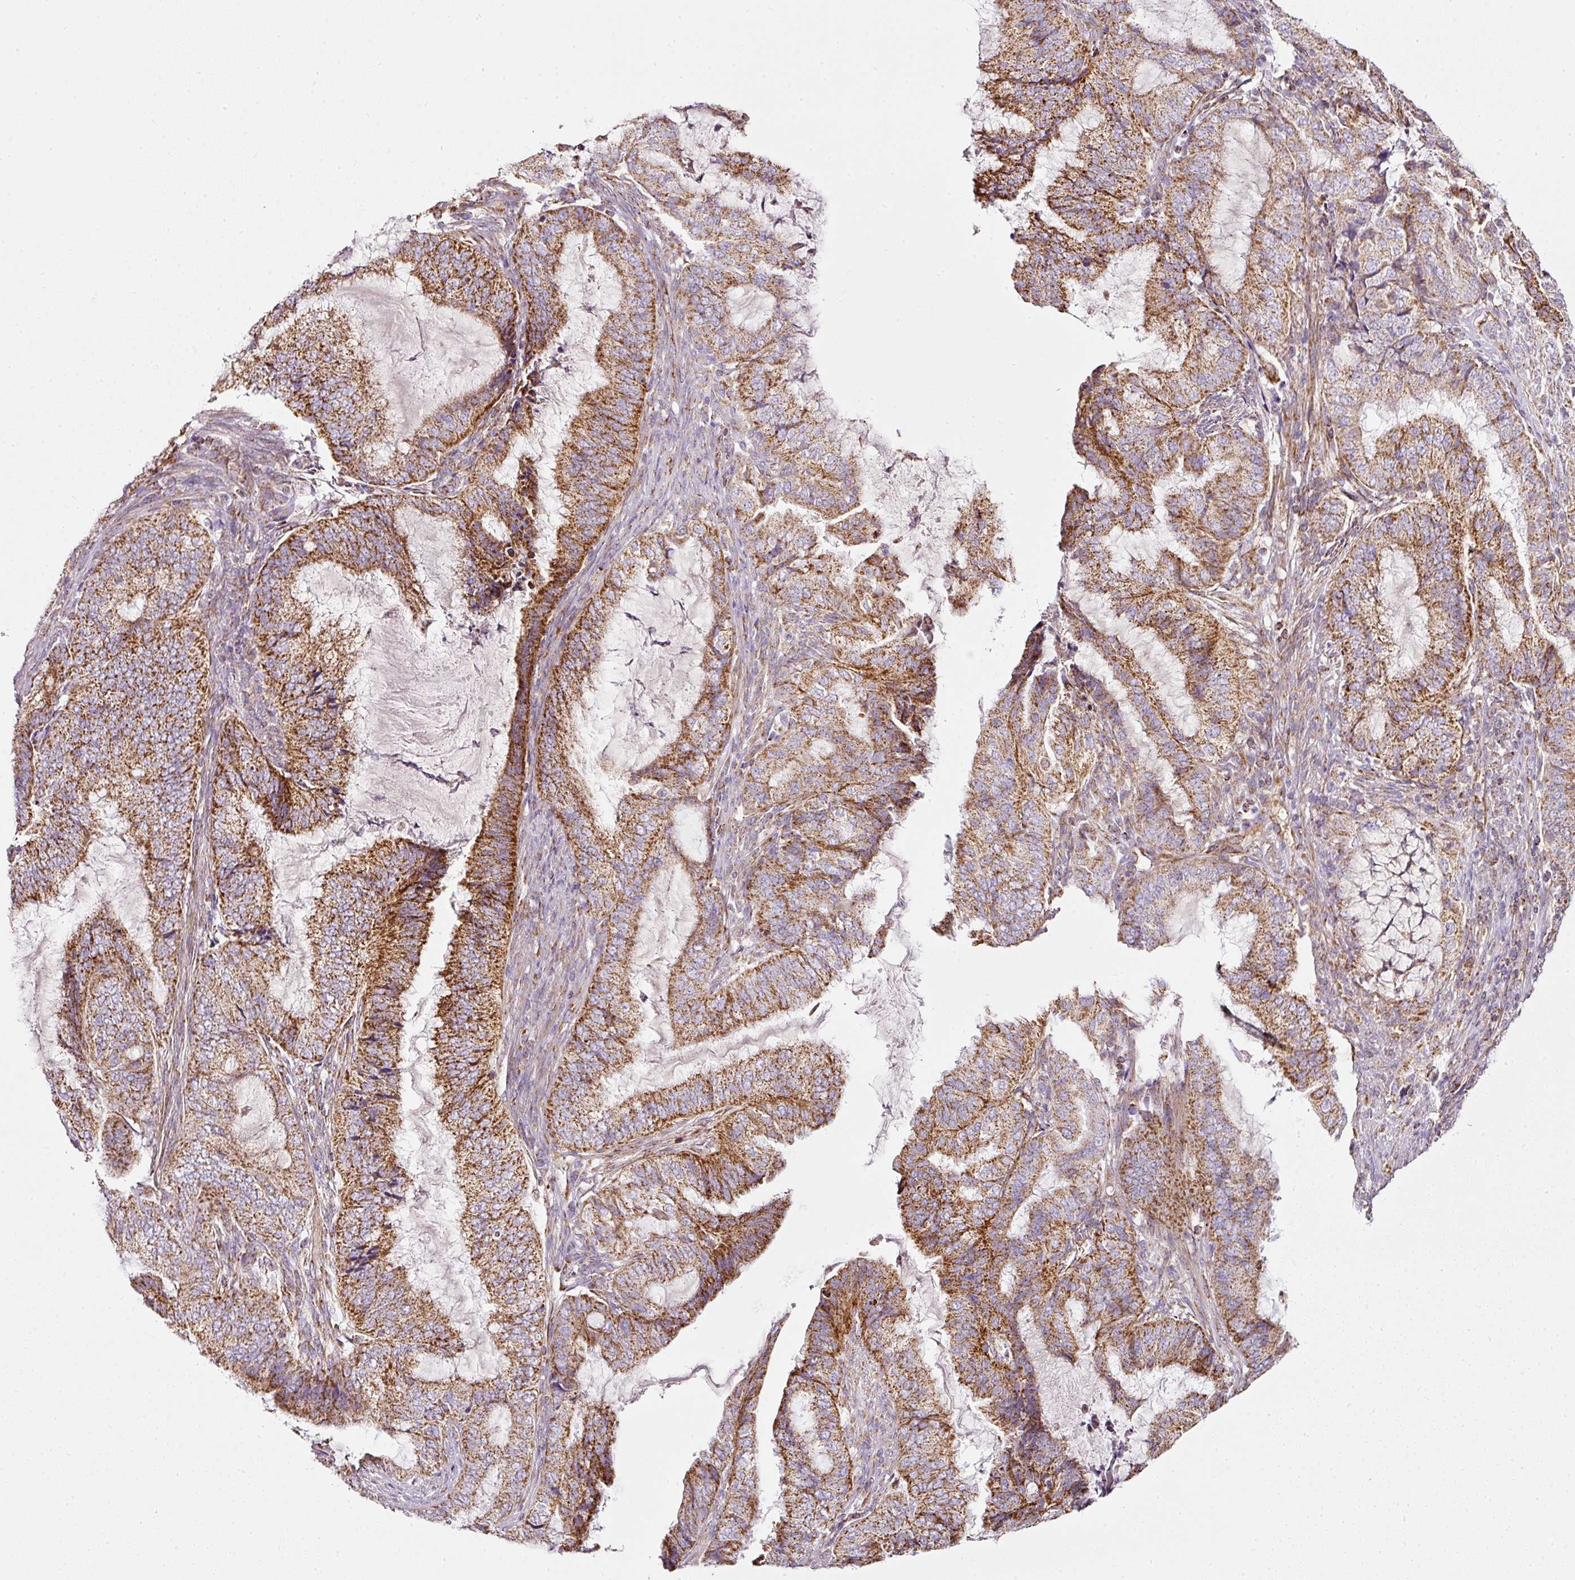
{"staining": {"intensity": "moderate", "quantity": ">75%", "location": "cytoplasmic/membranous"}, "tissue": "endometrial cancer", "cell_type": "Tumor cells", "image_type": "cancer", "snomed": [{"axis": "morphology", "description": "Adenocarcinoma, NOS"}, {"axis": "topography", "description": "Endometrium"}], "caption": "Brown immunohistochemical staining in human endometrial cancer reveals moderate cytoplasmic/membranous positivity in approximately >75% of tumor cells.", "gene": "SDHA", "patient": {"sex": "female", "age": 51}}